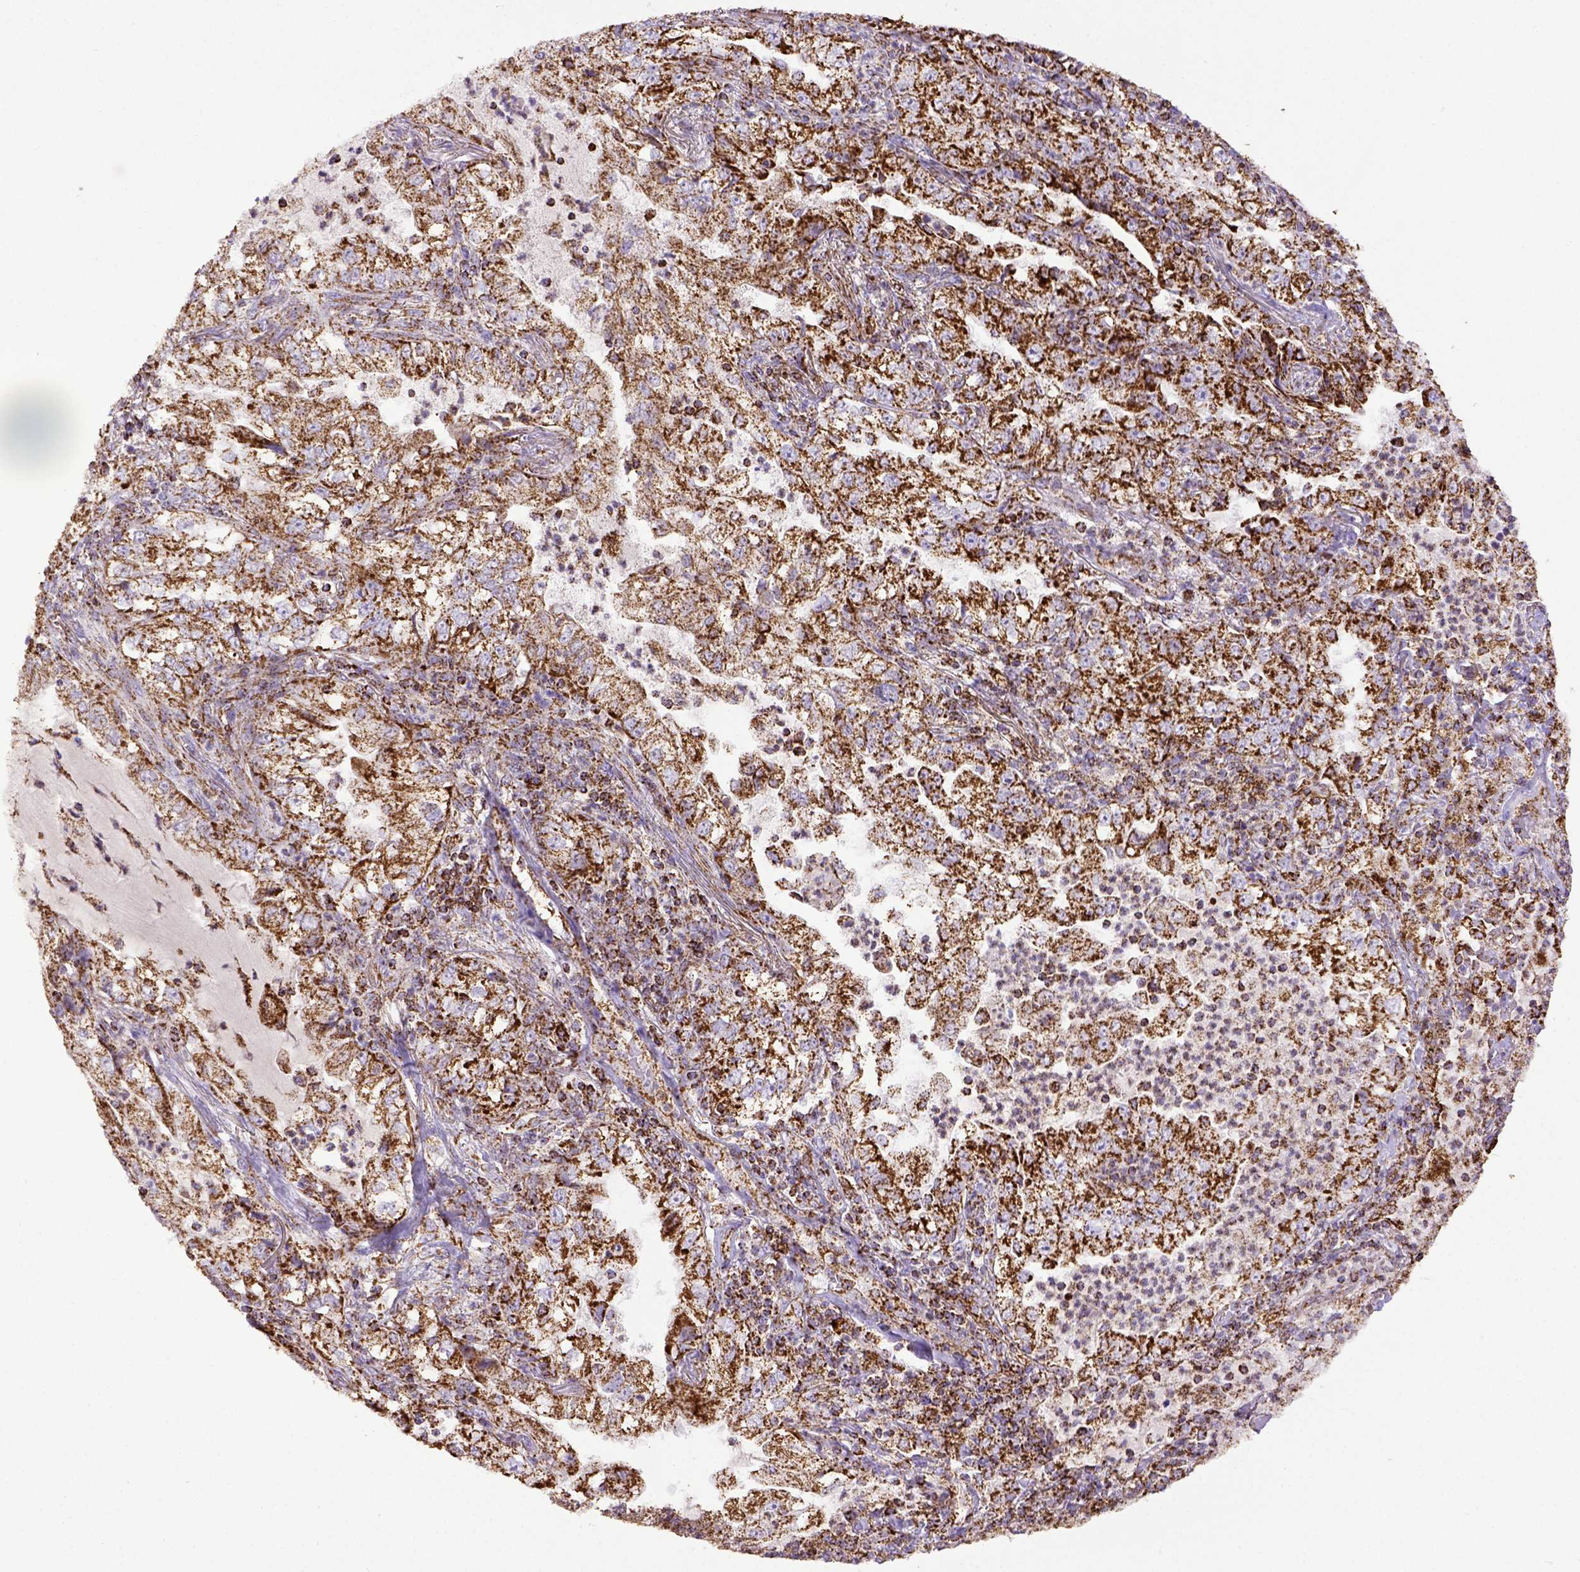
{"staining": {"intensity": "strong", "quantity": ">75%", "location": "cytoplasmic/membranous"}, "tissue": "lung cancer", "cell_type": "Tumor cells", "image_type": "cancer", "snomed": [{"axis": "morphology", "description": "Adenocarcinoma, NOS"}, {"axis": "topography", "description": "Lung"}], "caption": "IHC (DAB (3,3'-diaminobenzidine)) staining of human adenocarcinoma (lung) exhibits strong cytoplasmic/membranous protein staining in about >75% of tumor cells.", "gene": "MT-CO1", "patient": {"sex": "female", "age": 73}}